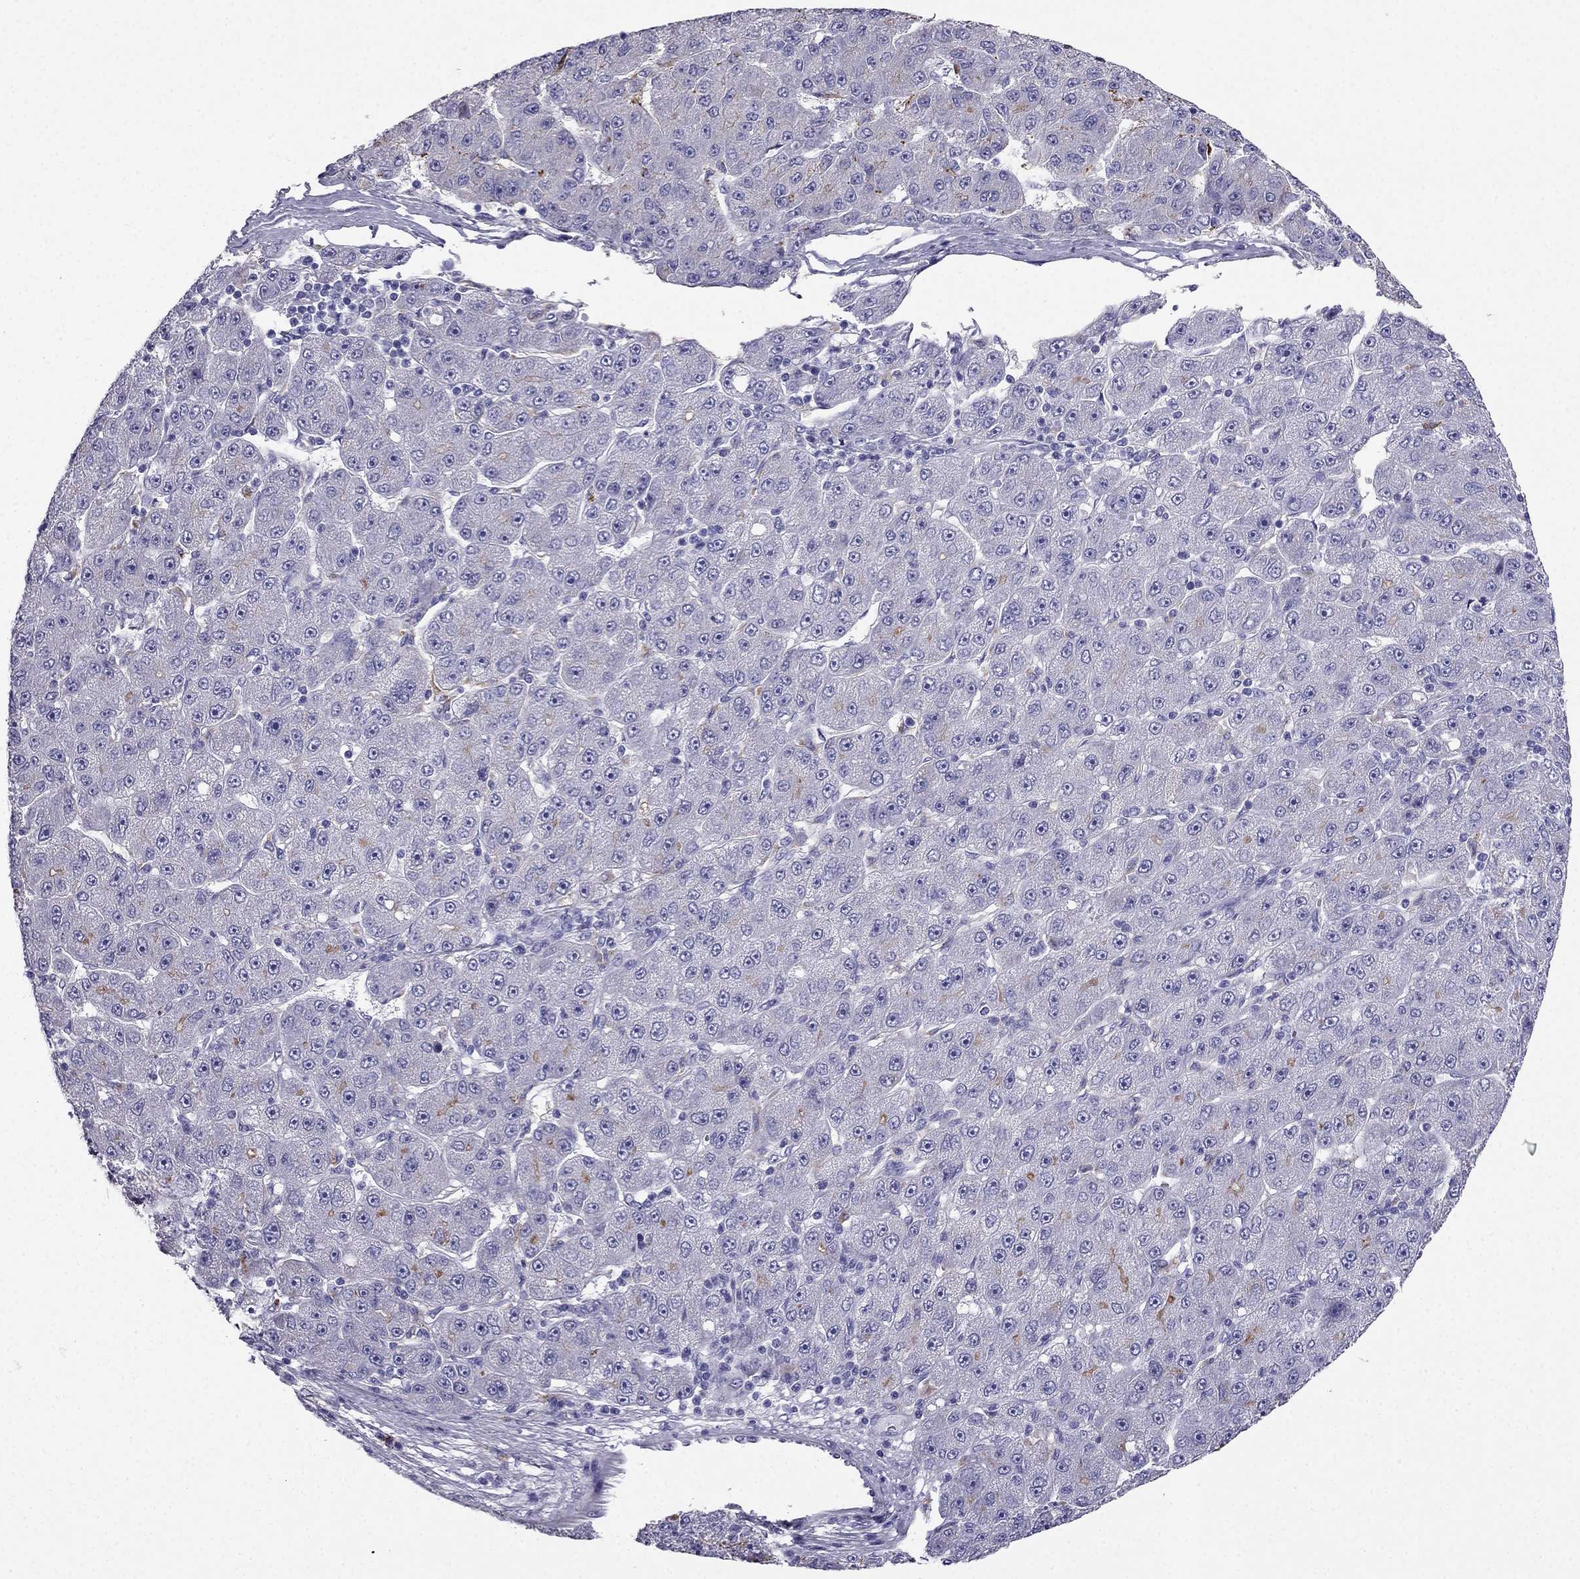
{"staining": {"intensity": "negative", "quantity": "none", "location": "none"}, "tissue": "liver cancer", "cell_type": "Tumor cells", "image_type": "cancer", "snomed": [{"axis": "morphology", "description": "Carcinoma, Hepatocellular, NOS"}, {"axis": "topography", "description": "Liver"}], "caption": "Immunohistochemistry (IHC) photomicrograph of hepatocellular carcinoma (liver) stained for a protein (brown), which shows no positivity in tumor cells.", "gene": "PTH", "patient": {"sex": "male", "age": 67}}